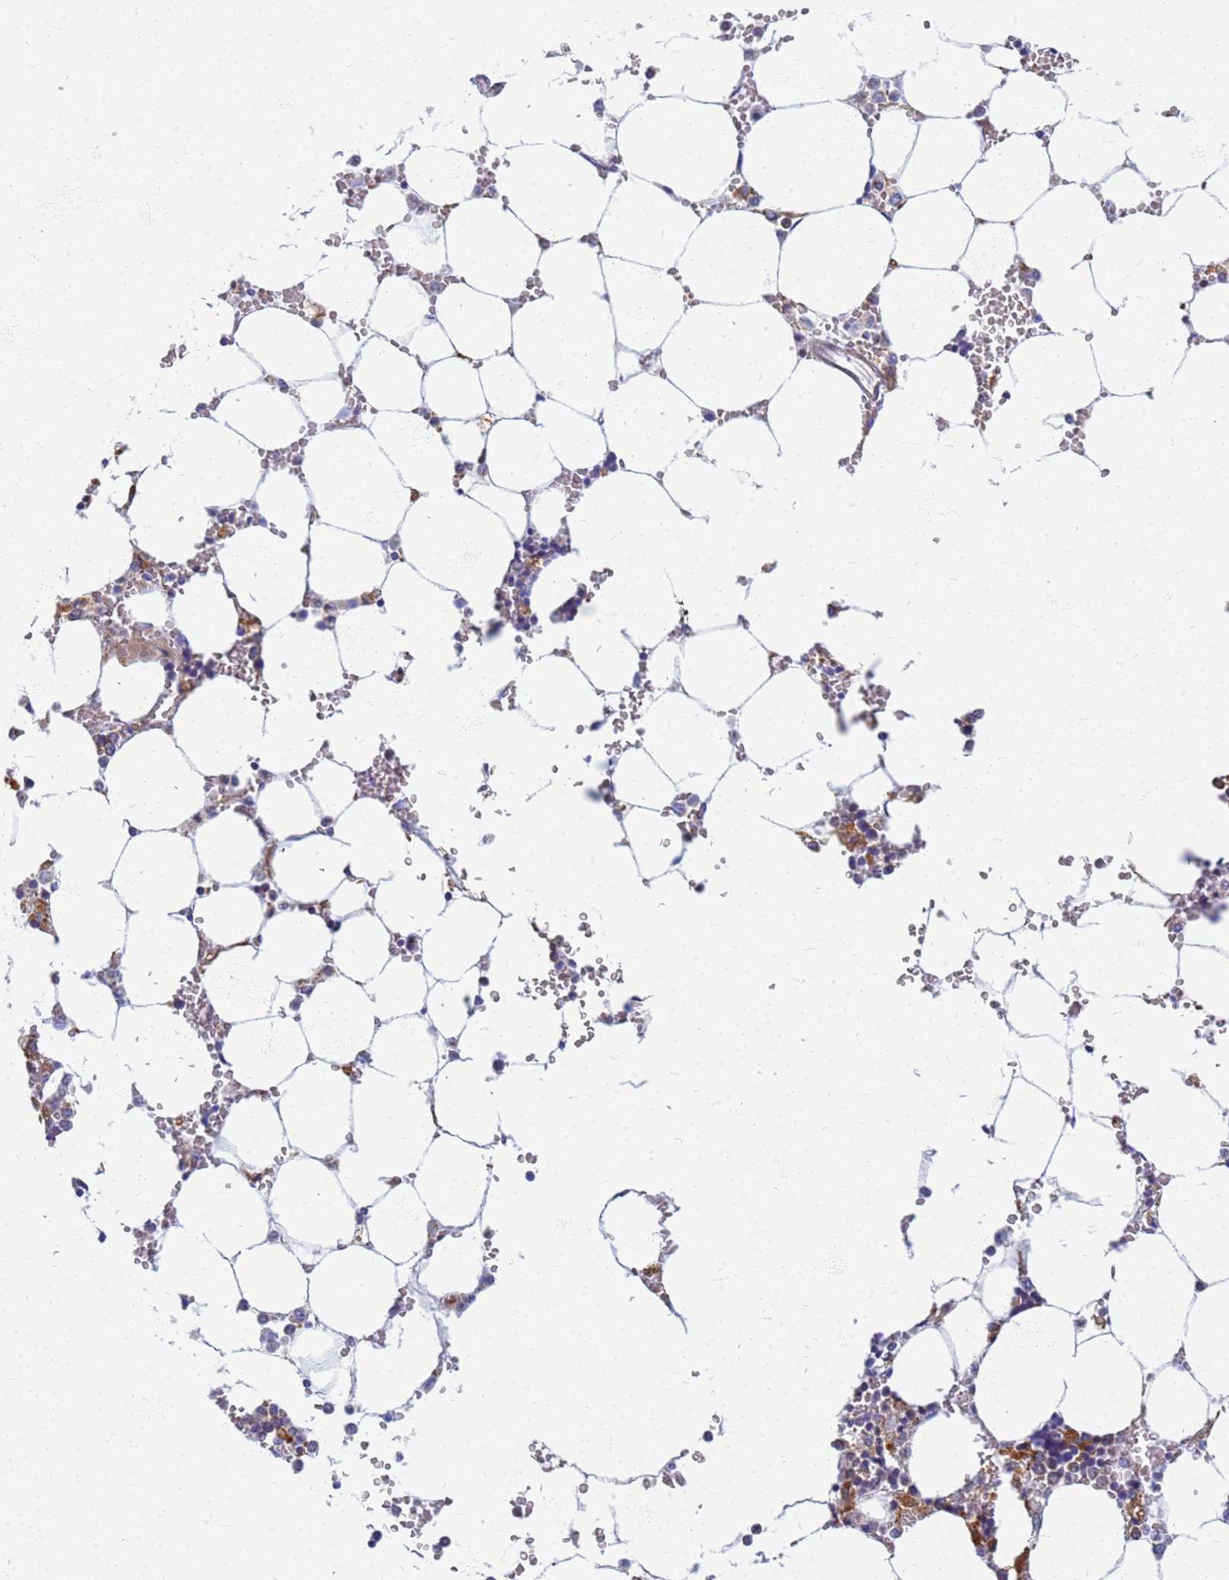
{"staining": {"intensity": "weak", "quantity": "<25%", "location": "cytoplasmic/membranous"}, "tissue": "bone marrow", "cell_type": "Hematopoietic cells", "image_type": "normal", "snomed": [{"axis": "morphology", "description": "Normal tissue, NOS"}, {"axis": "topography", "description": "Bone marrow"}], "caption": "A photomicrograph of human bone marrow is negative for staining in hematopoietic cells.", "gene": "ATP6V1E1", "patient": {"sex": "male", "age": 64}}